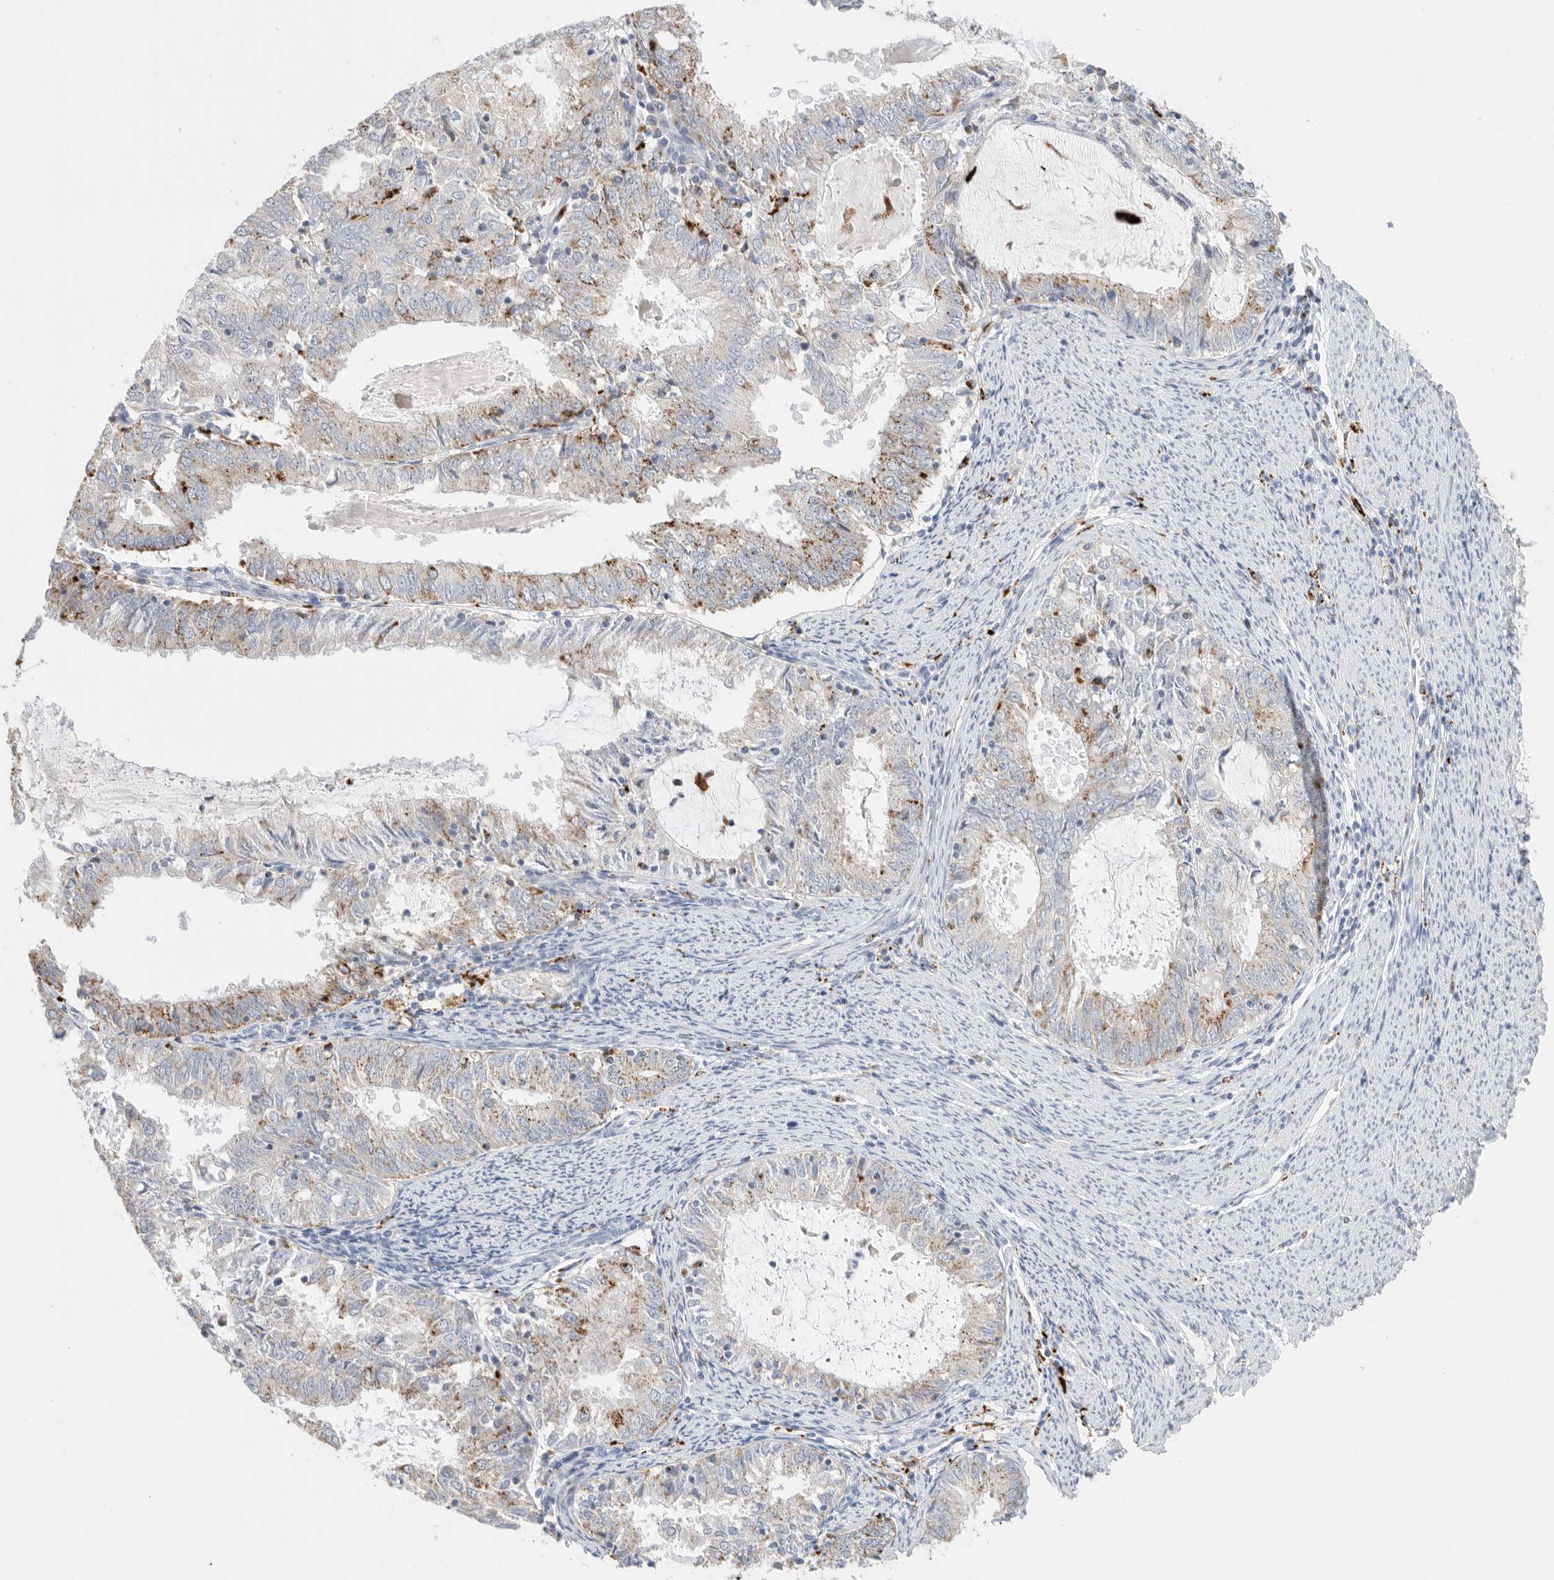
{"staining": {"intensity": "moderate", "quantity": "25%-75%", "location": "cytoplasmic/membranous"}, "tissue": "endometrial cancer", "cell_type": "Tumor cells", "image_type": "cancer", "snomed": [{"axis": "morphology", "description": "Adenocarcinoma, NOS"}, {"axis": "topography", "description": "Endometrium"}], "caption": "Human endometrial cancer stained with a brown dye exhibits moderate cytoplasmic/membranous positive expression in approximately 25%-75% of tumor cells.", "gene": "GGH", "patient": {"sex": "female", "age": 57}}